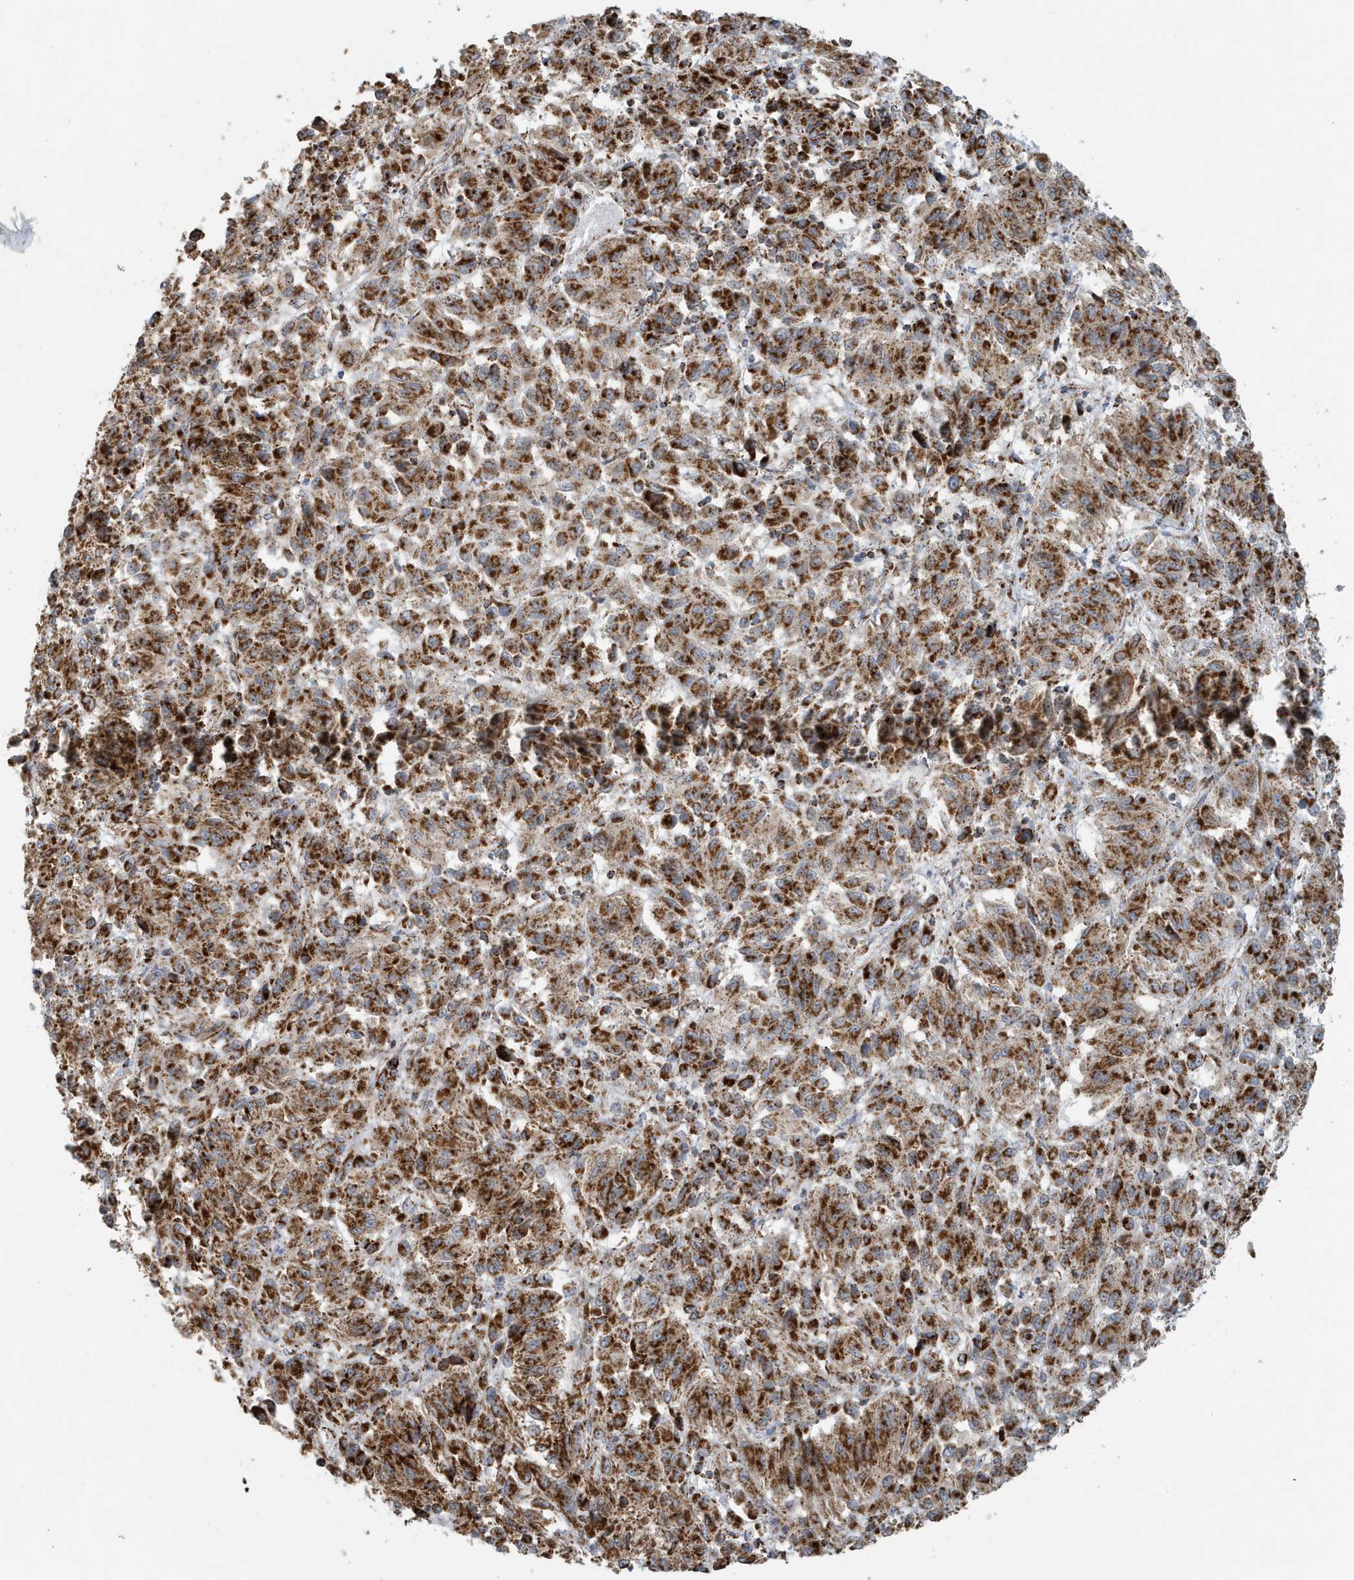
{"staining": {"intensity": "strong", "quantity": ">75%", "location": "cytoplasmic/membranous"}, "tissue": "melanoma", "cell_type": "Tumor cells", "image_type": "cancer", "snomed": [{"axis": "morphology", "description": "Malignant melanoma, Metastatic site"}, {"axis": "topography", "description": "Lung"}], "caption": "Human melanoma stained with a protein marker displays strong staining in tumor cells.", "gene": "MAN1A1", "patient": {"sex": "male", "age": 64}}